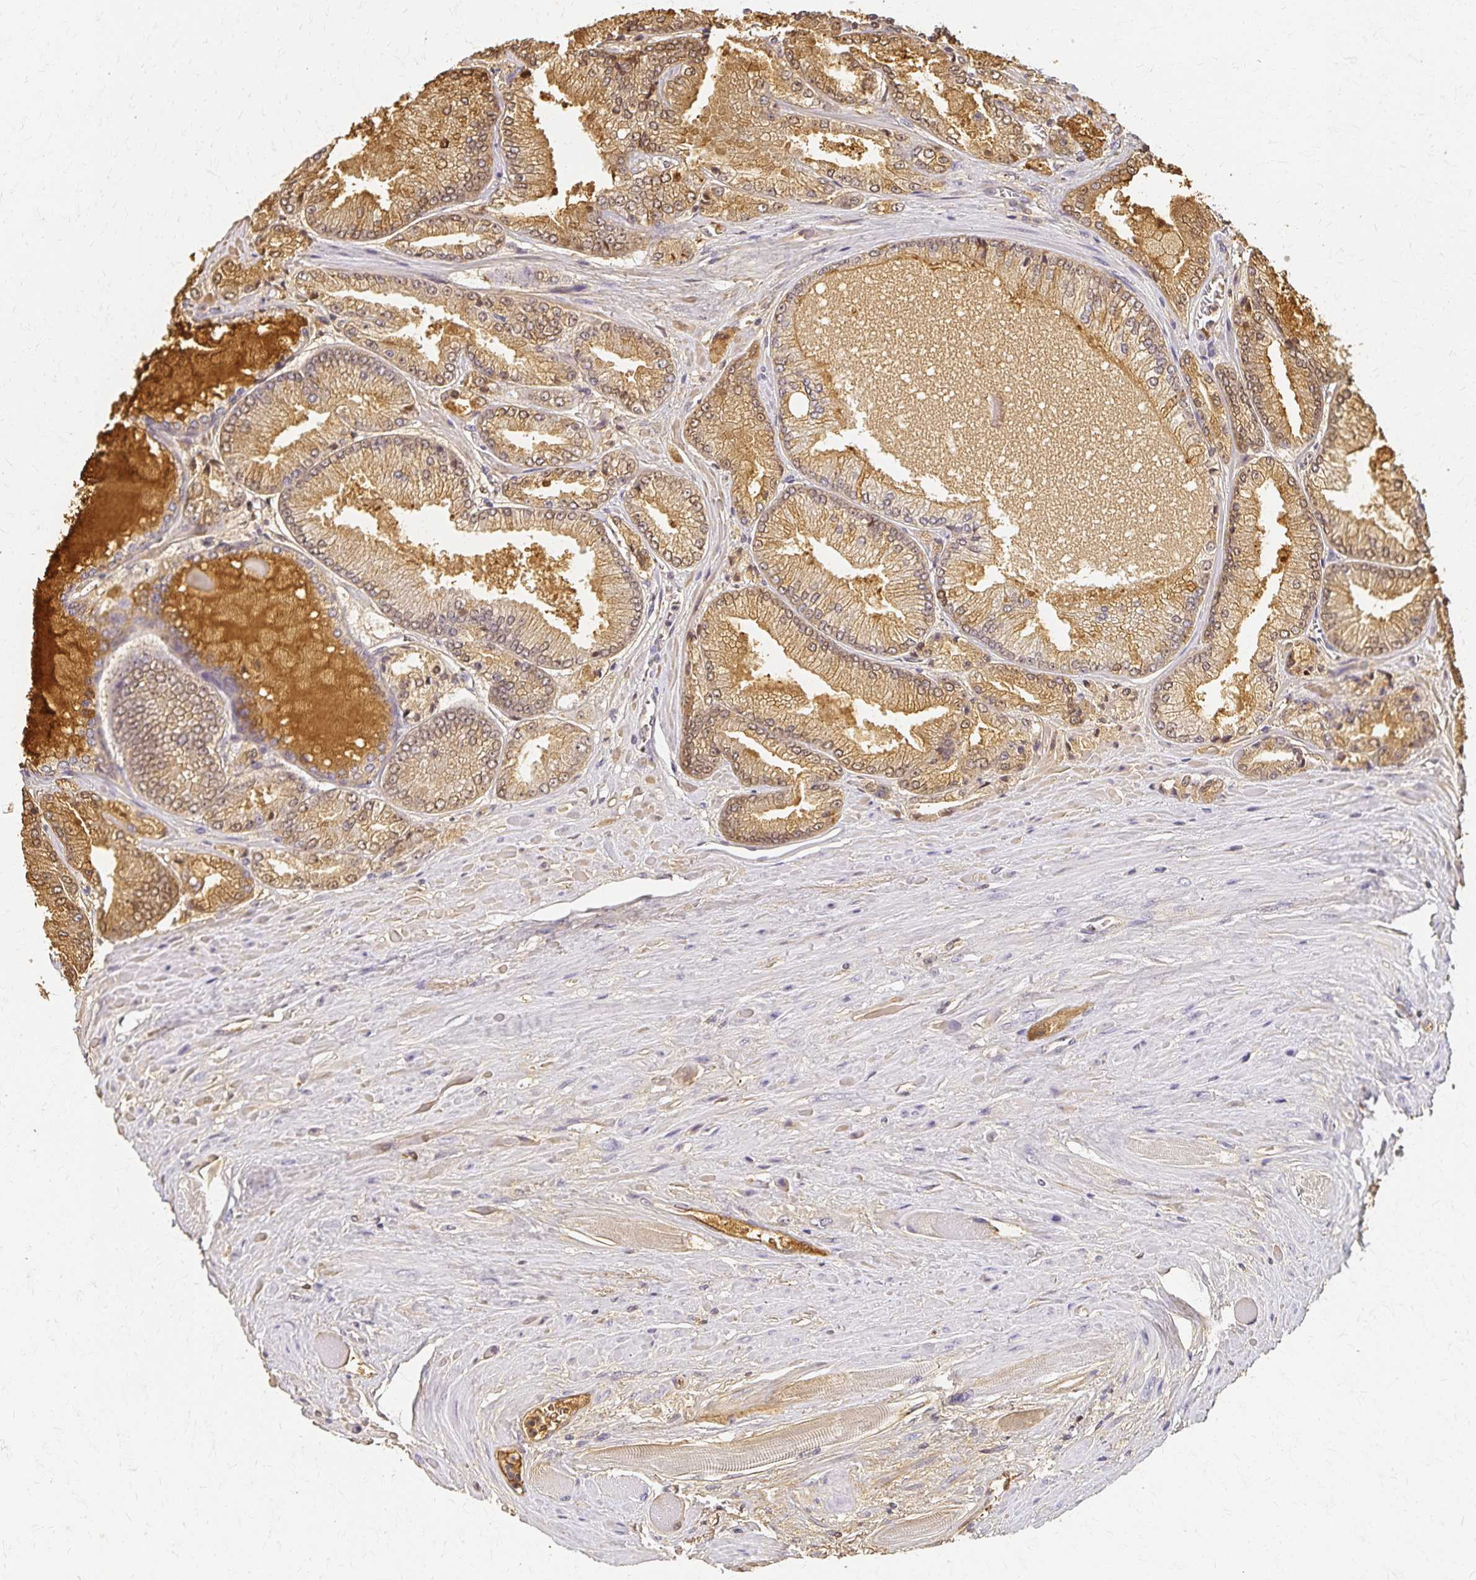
{"staining": {"intensity": "moderate", "quantity": ">75%", "location": "cytoplasmic/membranous"}, "tissue": "prostate cancer", "cell_type": "Tumor cells", "image_type": "cancer", "snomed": [{"axis": "morphology", "description": "Adenocarcinoma, Low grade"}, {"axis": "topography", "description": "Prostate"}], "caption": "This is an image of immunohistochemistry (IHC) staining of adenocarcinoma (low-grade) (prostate), which shows moderate expression in the cytoplasmic/membranous of tumor cells.", "gene": "AZGP1", "patient": {"sex": "male", "age": 67}}